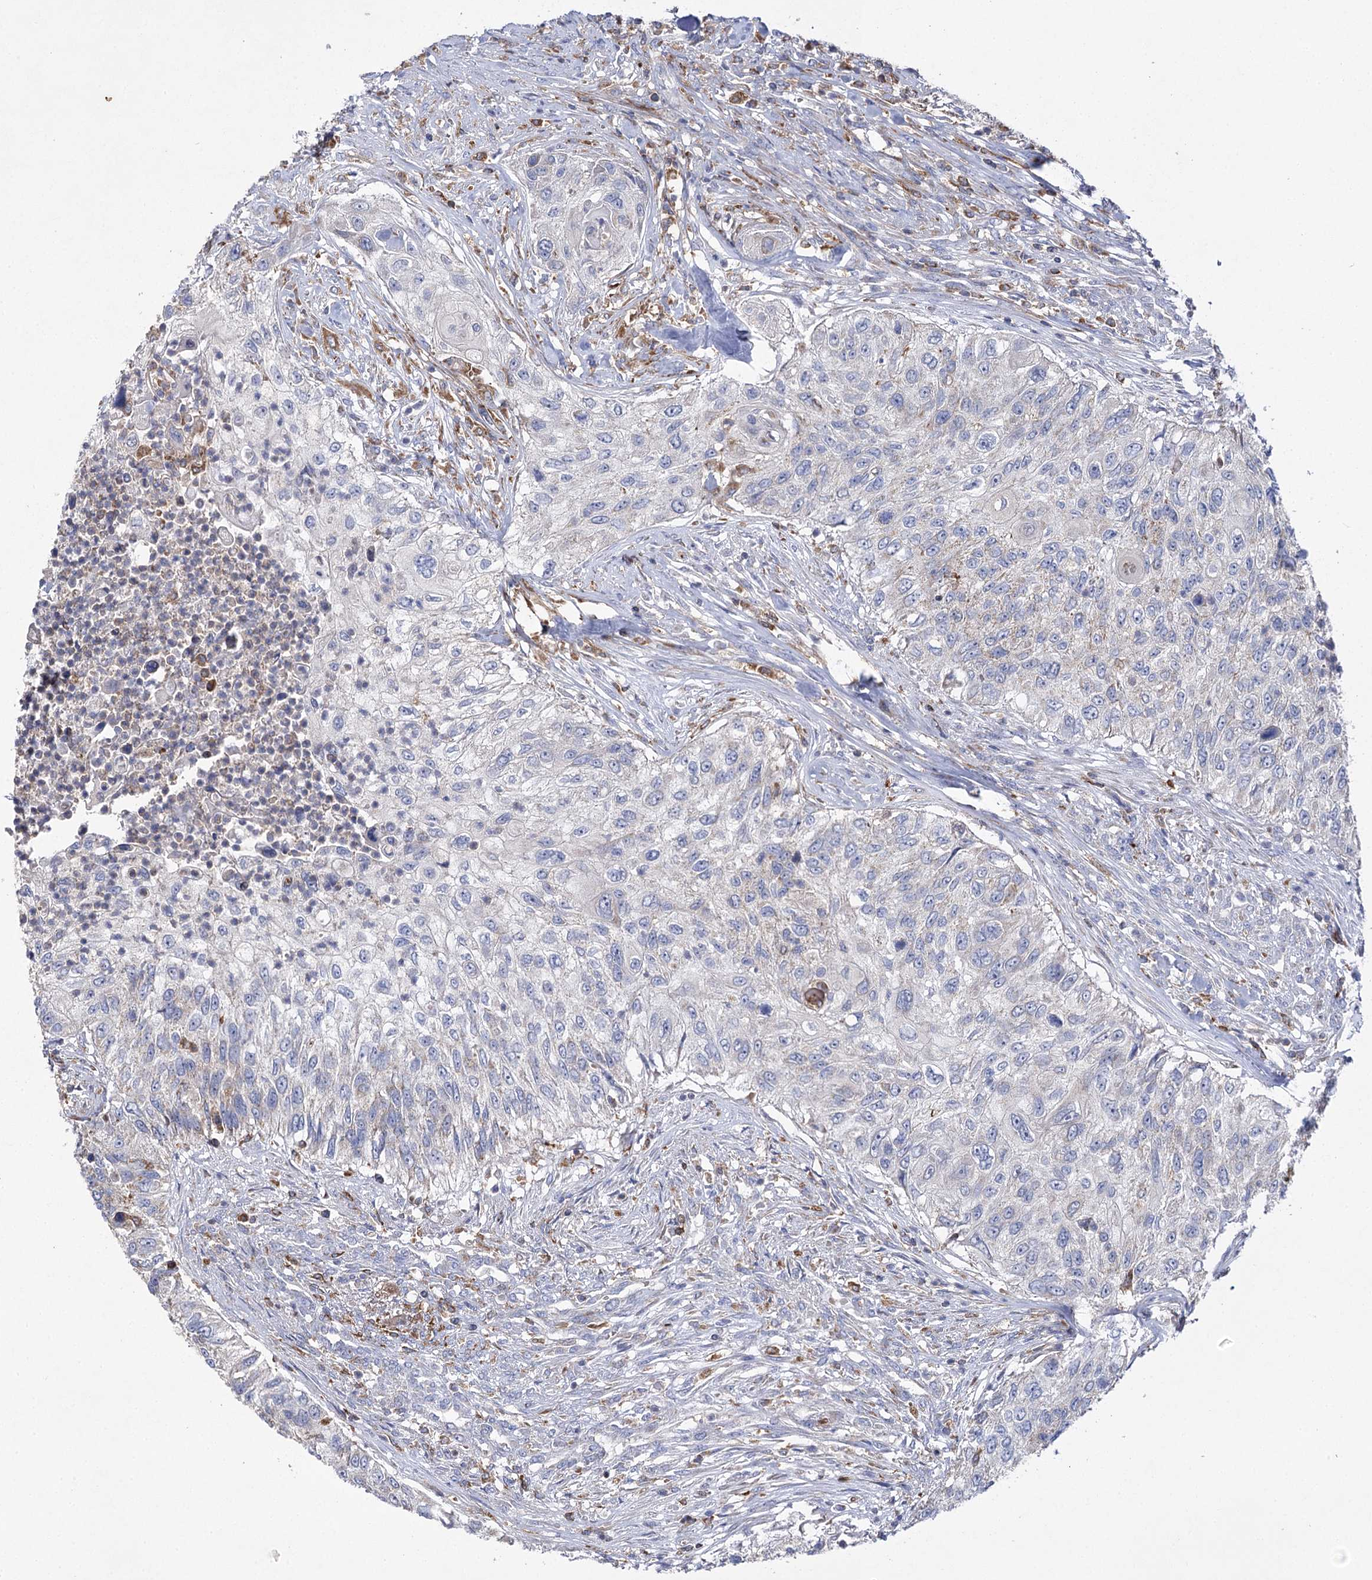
{"staining": {"intensity": "negative", "quantity": "none", "location": "none"}, "tissue": "urothelial cancer", "cell_type": "Tumor cells", "image_type": "cancer", "snomed": [{"axis": "morphology", "description": "Urothelial carcinoma, High grade"}, {"axis": "topography", "description": "Urinary bladder"}], "caption": "The image reveals no staining of tumor cells in urothelial cancer.", "gene": "COX15", "patient": {"sex": "female", "age": 60}}